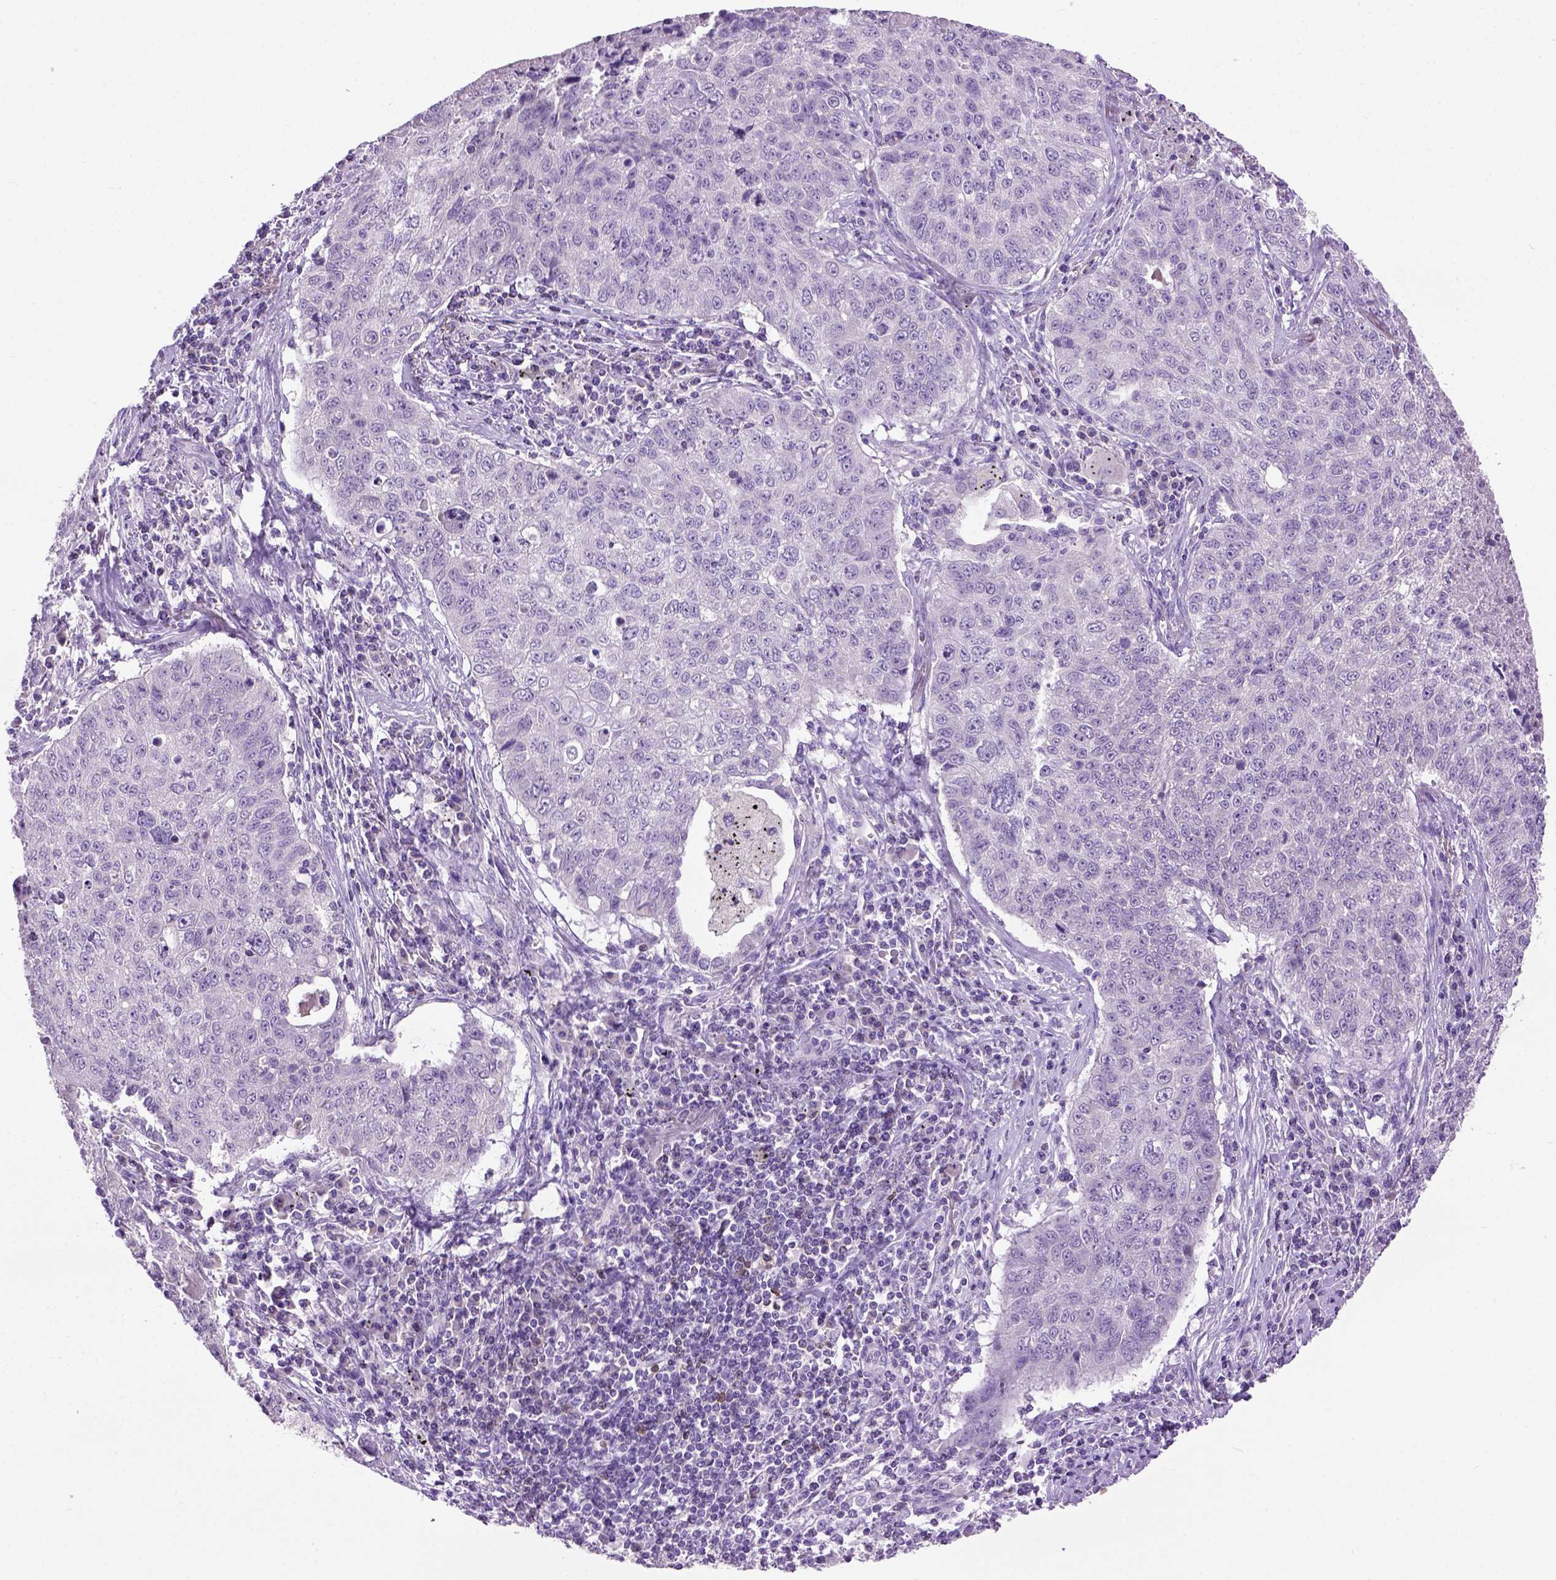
{"staining": {"intensity": "negative", "quantity": "none", "location": "none"}, "tissue": "lung cancer", "cell_type": "Tumor cells", "image_type": "cancer", "snomed": [{"axis": "morphology", "description": "Normal morphology"}, {"axis": "morphology", "description": "Aneuploidy"}, {"axis": "morphology", "description": "Squamous cell carcinoma, NOS"}, {"axis": "topography", "description": "Lymph node"}, {"axis": "topography", "description": "Lung"}], "caption": "Tumor cells show no significant positivity in lung cancer (aneuploidy).", "gene": "MAPT", "patient": {"sex": "female", "age": 76}}